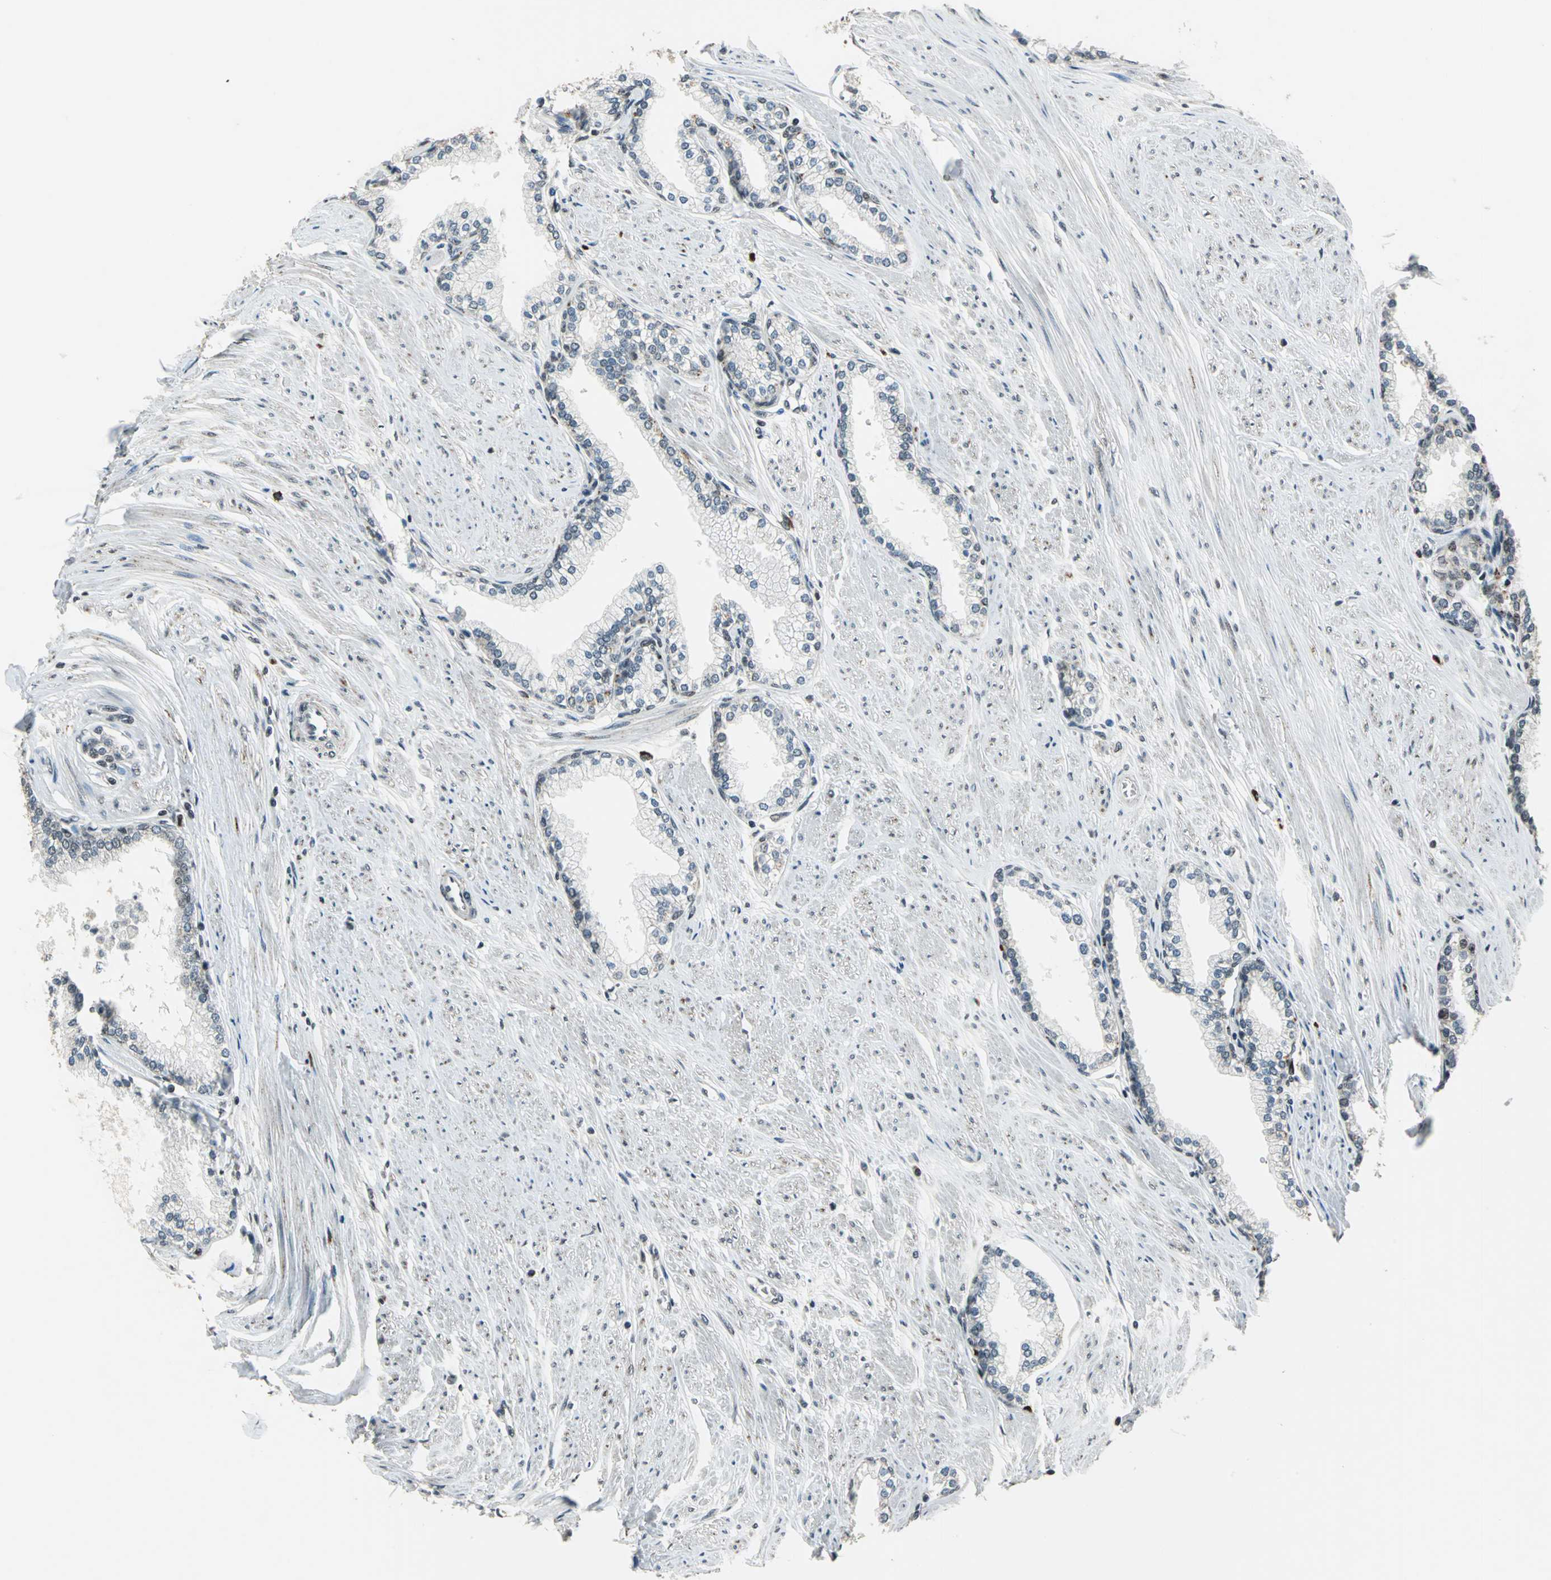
{"staining": {"intensity": "moderate", "quantity": ">75%", "location": "nuclear"}, "tissue": "prostate", "cell_type": "Glandular cells", "image_type": "normal", "snomed": [{"axis": "morphology", "description": "Normal tissue, NOS"}, {"axis": "topography", "description": "Prostate"}], "caption": "Immunohistochemical staining of unremarkable human prostate demonstrates moderate nuclear protein expression in about >75% of glandular cells.", "gene": "BCLAF1", "patient": {"sex": "male", "age": 64}}